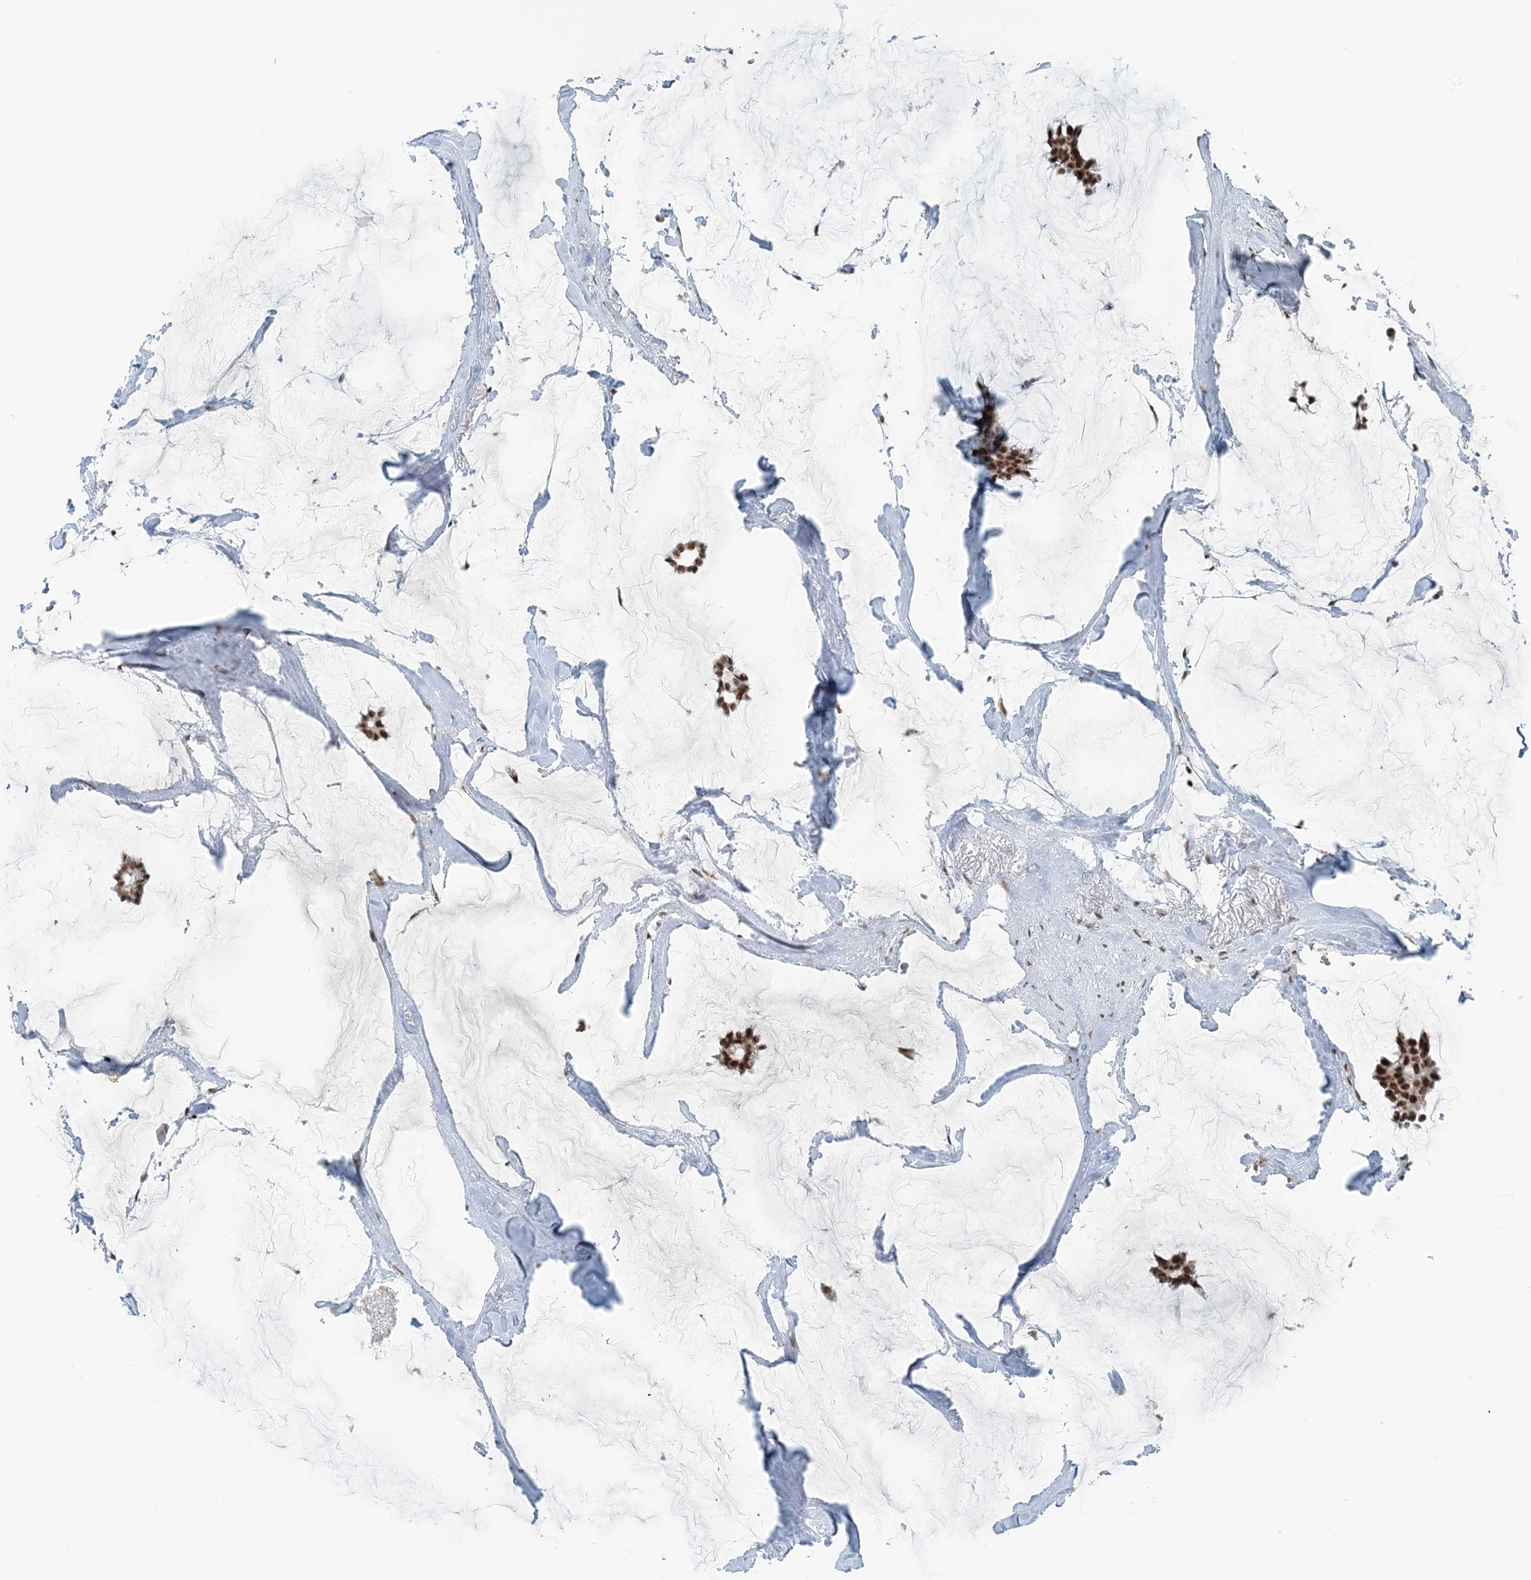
{"staining": {"intensity": "strong", "quantity": ">75%", "location": "nuclear"}, "tissue": "breast cancer", "cell_type": "Tumor cells", "image_type": "cancer", "snomed": [{"axis": "morphology", "description": "Duct carcinoma"}, {"axis": "topography", "description": "Breast"}], "caption": "Immunohistochemical staining of breast cancer (intraductal carcinoma) reveals high levels of strong nuclear protein staining in approximately >75% of tumor cells. (Brightfield microscopy of DAB IHC at high magnification).", "gene": "ZNF500", "patient": {"sex": "female", "age": 93}}